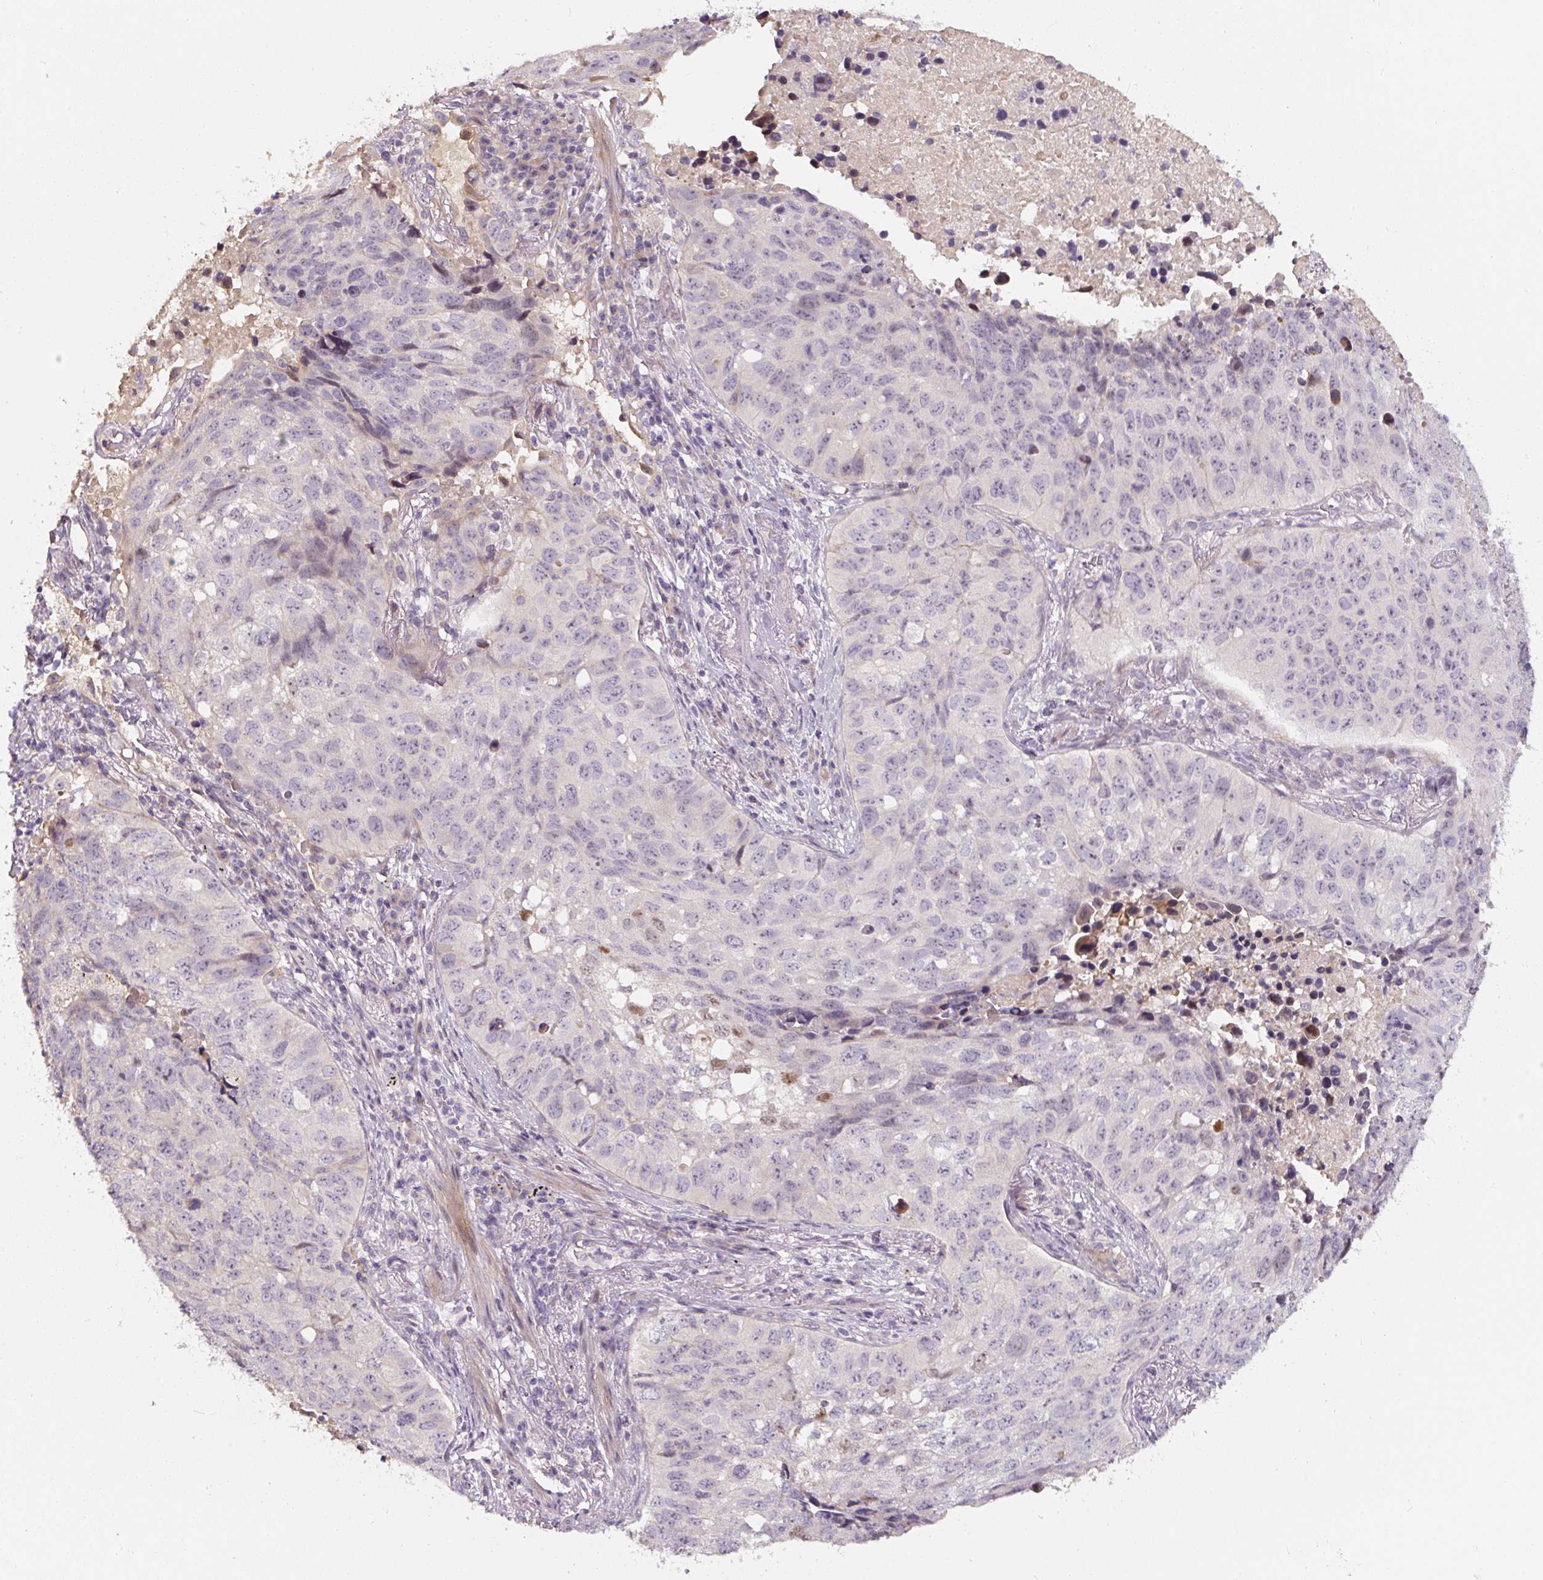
{"staining": {"intensity": "negative", "quantity": "none", "location": "none"}, "tissue": "lung cancer", "cell_type": "Tumor cells", "image_type": "cancer", "snomed": [{"axis": "morphology", "description": "Squamous cell carcinoma, NOS"}, {"axis": "topography", "description": "Lung"}], "caption": "Immunohistochemical staining of human lung squamous cell carcinoma demonstrates no significant positivity in tumor cells. Brightfield microscopy of immunohistochemistry (IHC) stained with DAB (3,3'-diaminobenzidine) (brown) and hematoxylin (blue), captured at high magnification.", "gene": "PWWP3B", "patient": {"sex": "male", "age": 60}}